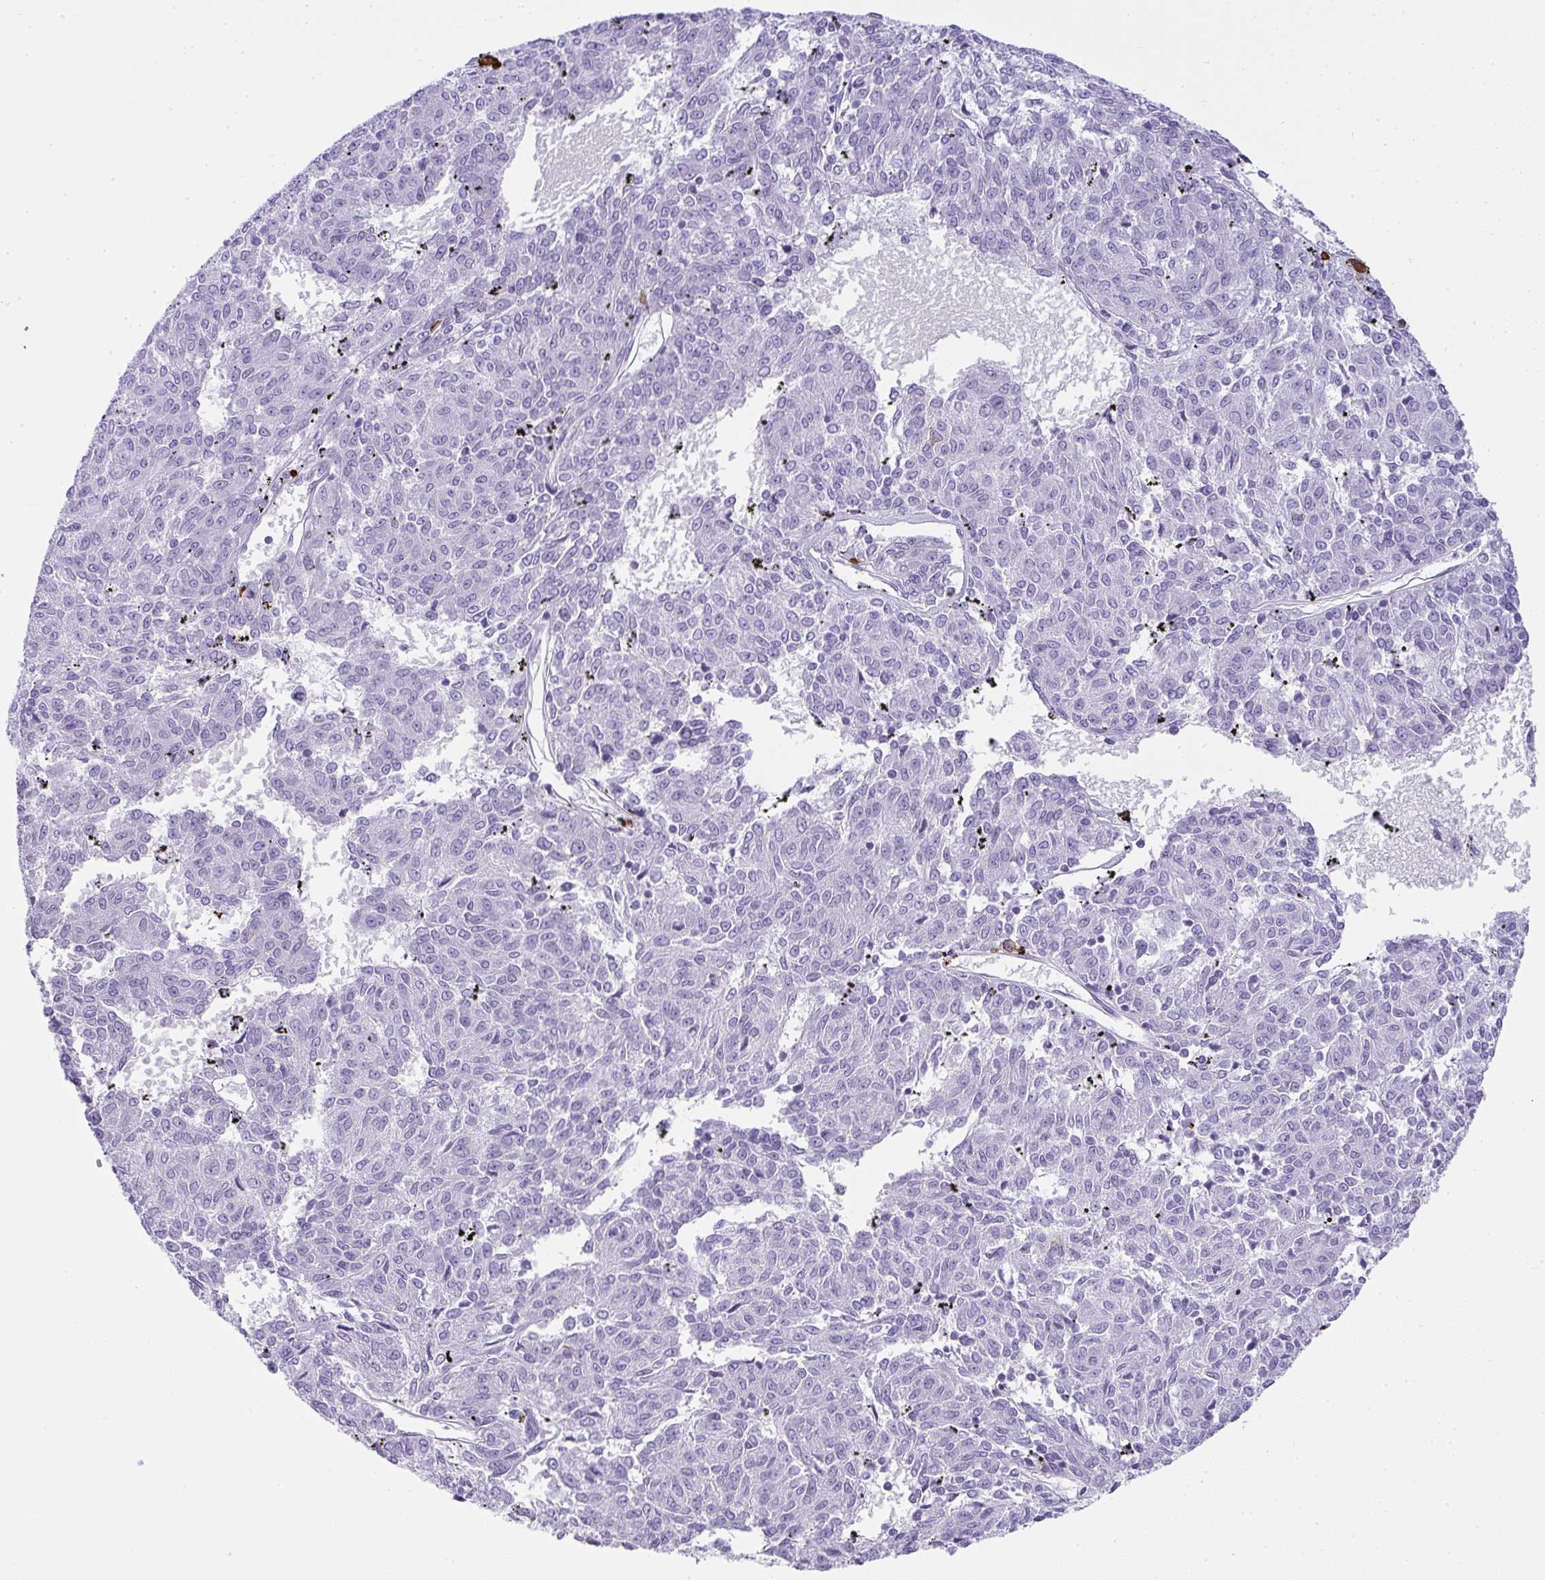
{"staining": {"intensity": "negative", "quantity": "none", "location": "none"}, "tissue": "melanoma", "cell_type": "Tumor cells", "image_type": "cancer", "snomed": [{"axis": "morphology", "description": "Malignant melanoma, NOS"}, {"axis": "topography", "description": "Skin"}], "caption": "Immunohistochemistry (IHC) of human malignant melanoma reveals no positivity in tumor cells.", "gene": "CDADC1", "patient": {"sex": "female", "age": 72}}